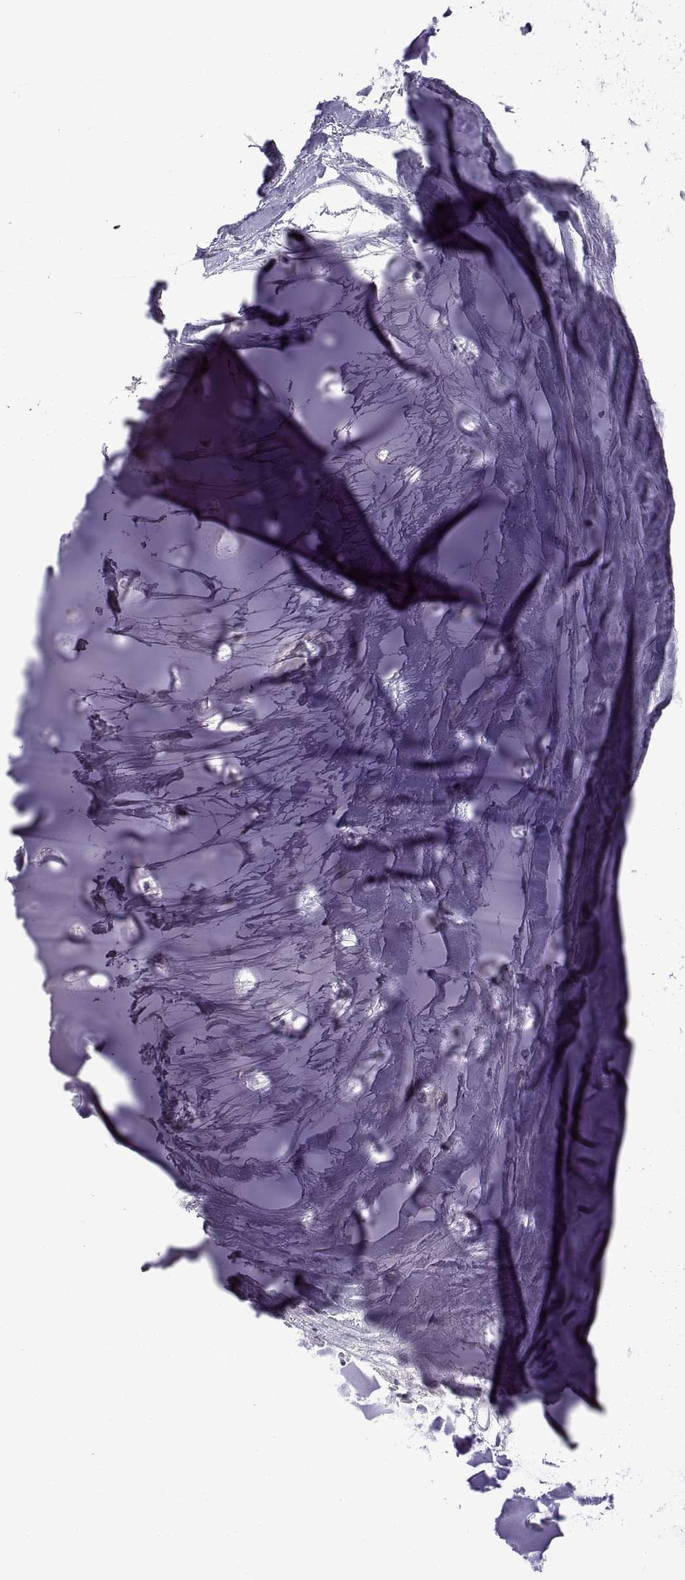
{"staining": {"intensity": "negative", "quantity": "none", "location": "none"}, "tissue": "adipose tissue", "cell_type": "Adipocytes", "image_type": "normal", "snomed": [{"axis": "morphology", "description": "Normal tissue, NOS"}, {"axis": "morphology", "description": "Squamous cell carcinoma, NOS"}, {"axis": "topography", "description": "Cartilage tissue"}, {"axis": "topography", "description": "Lung"}], "caption": "Adipocytes show no significant protein expression in benign adipose tissue. (DAB (3,3'-diaminobenzidine) immunohistochemistry, high magnification).", "gene": "MAGEB18", "patient": {"sex": "male", "age": 66}}